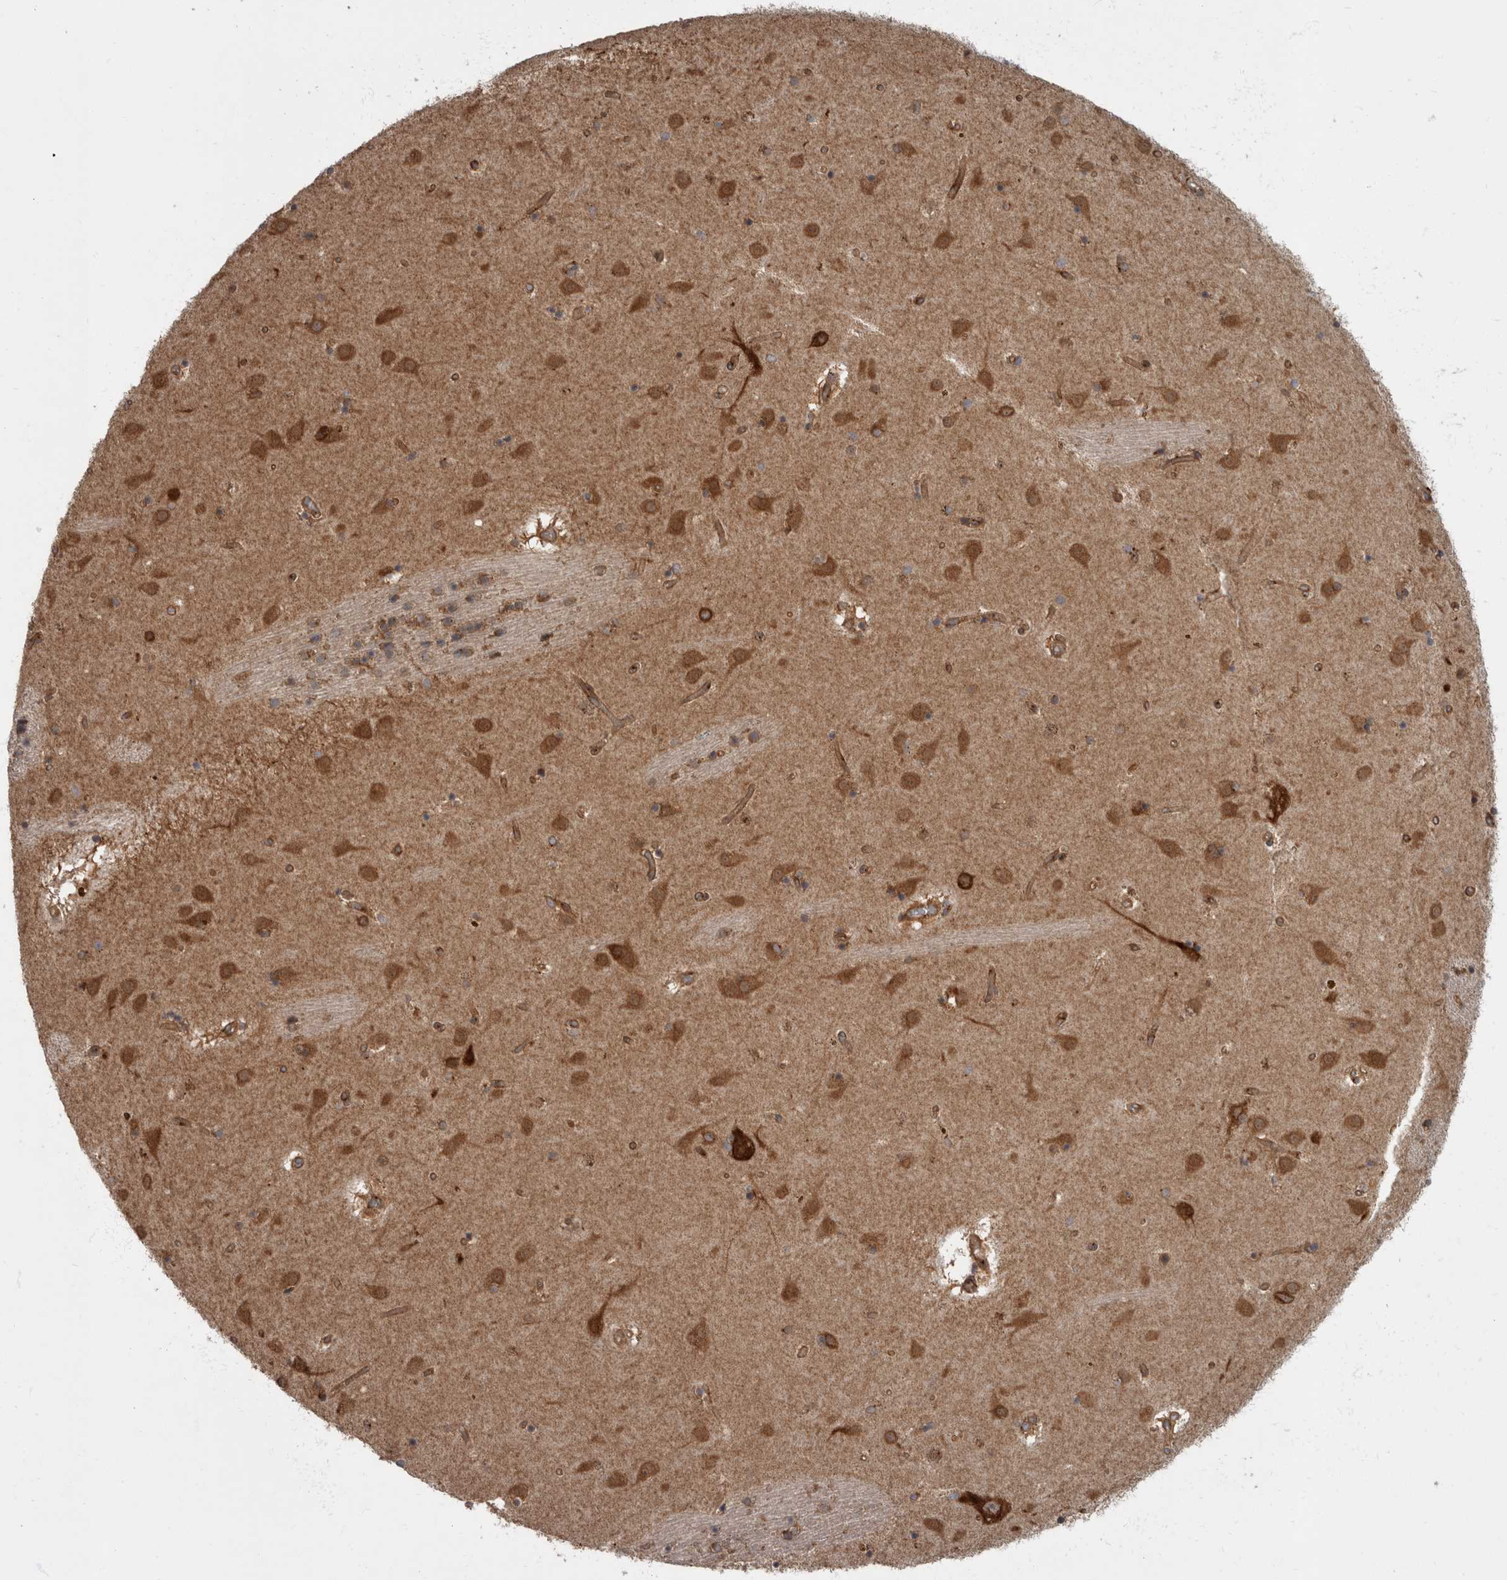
{"staining": {"intensity": "moderate", "quantity": ">75%", "location": "cytoplasmic/membranous"}, "tissue": "caudate", "cell_type": "Glial cells", "image_type": "normal", "snomed": [{"axis": "morphology", "description": "Normal tissue, NOS"}, {"axis": "topography", "description": "Lateral ventricle wall"}], "caption": "Human caudate stained with a protein marker reveals moderate staining in glial cells.", "gene": "HOOK3", "patient": {"sex": "male", "age": 70}}